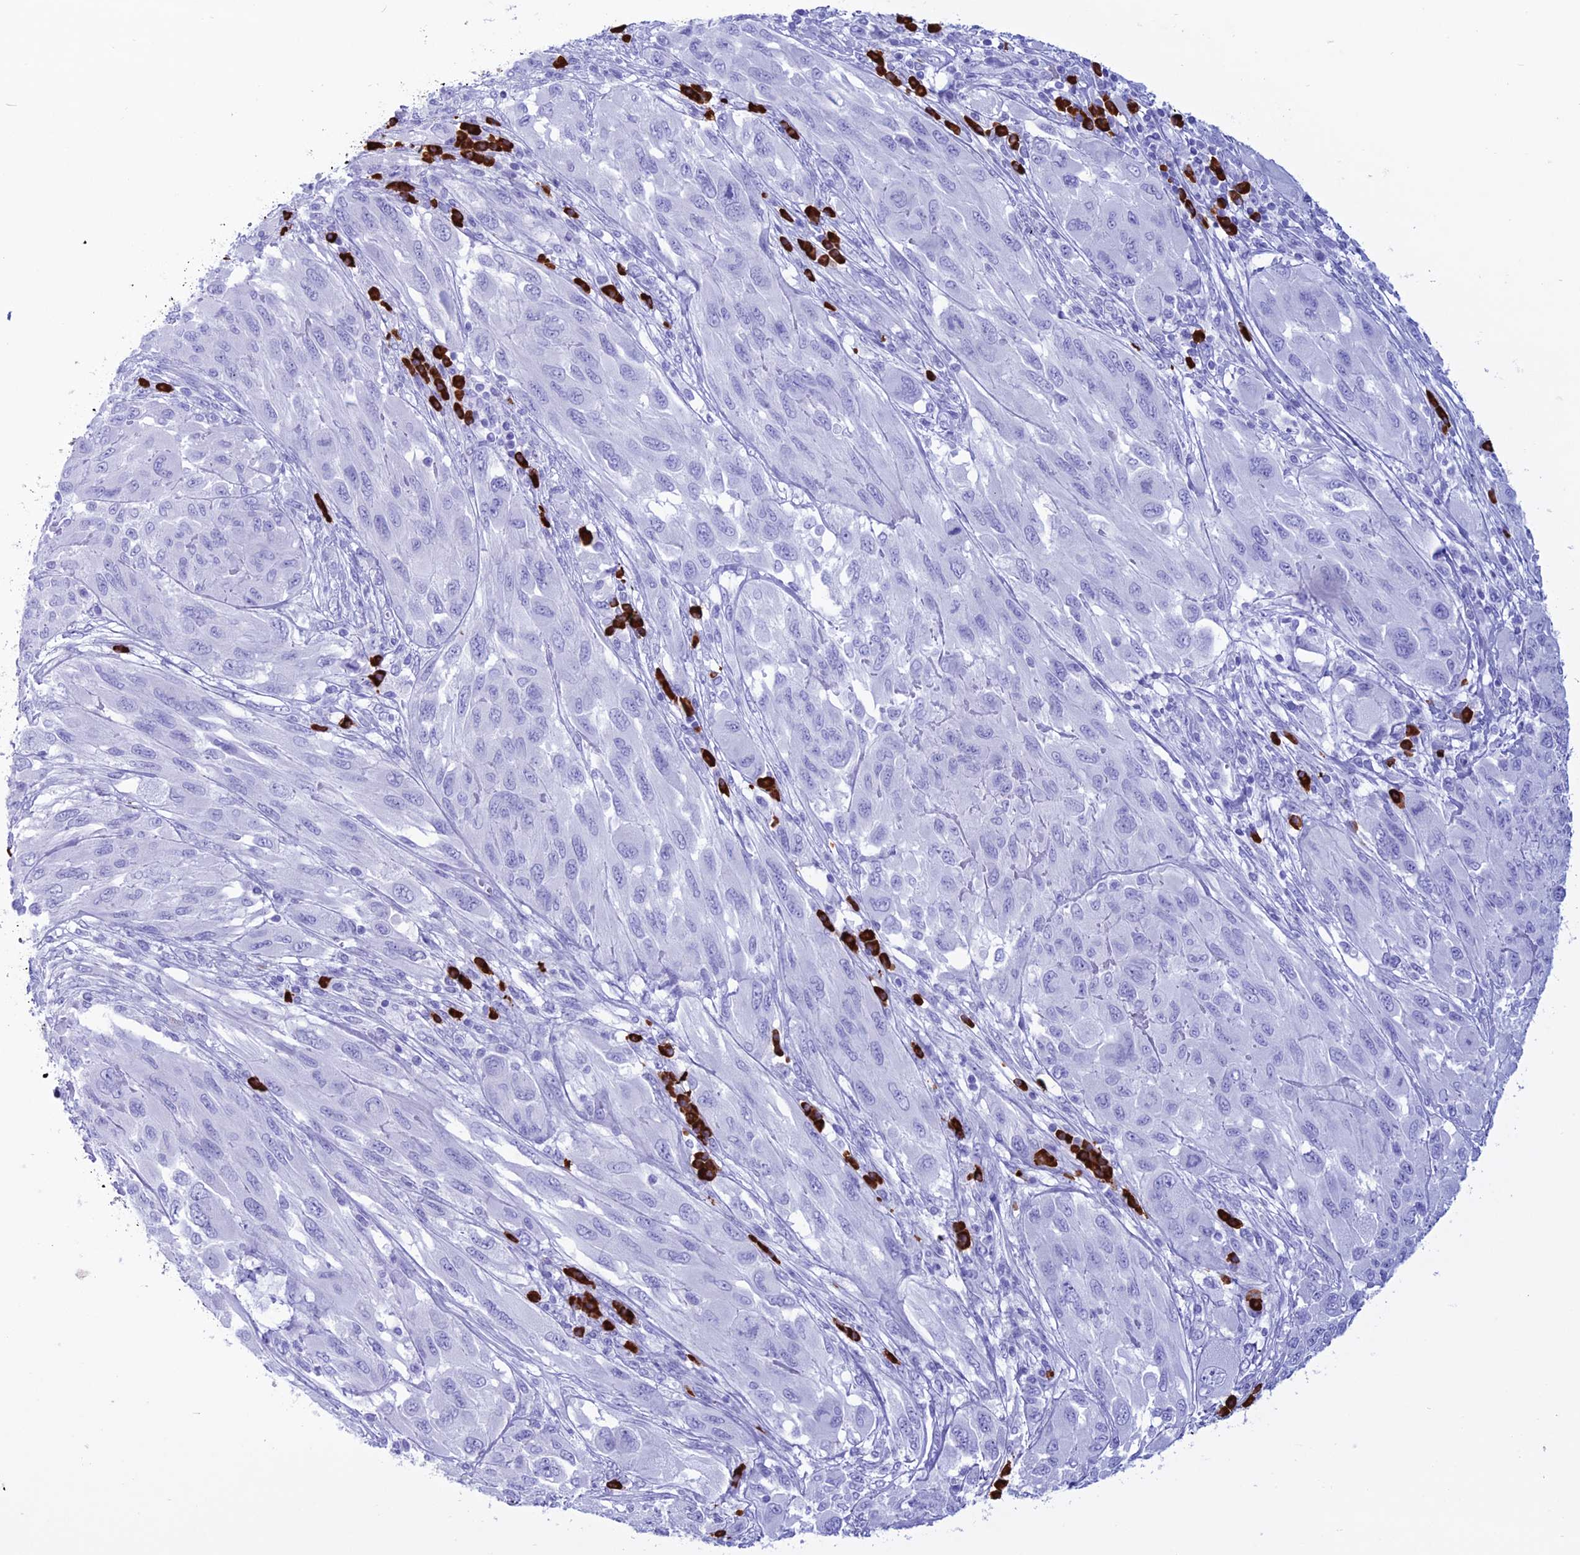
{"staining": {"intensity": "negative", "quantity": "none", "location": "none"}, "tissue": "melanoma", "cell_type": "Tumor cells", "image_type": "cancer", "snomed": [{"axis": "morphology", "description": "Malignant melanoma, NOS"}, {"axis": "topography", "description": "Skin"}], "caption": "An immunohistochemistry (IHC) micrograph of melanoma is shown. There is no staining in tumor cells of melanoma. (DAB (3,3'-diaminobenzidine) immunohistochemistry (IHC) visualized using brightfield microscopy, high magnification).", "gene": "MZB1", "patient": {"sex": "female", "age": 91}}